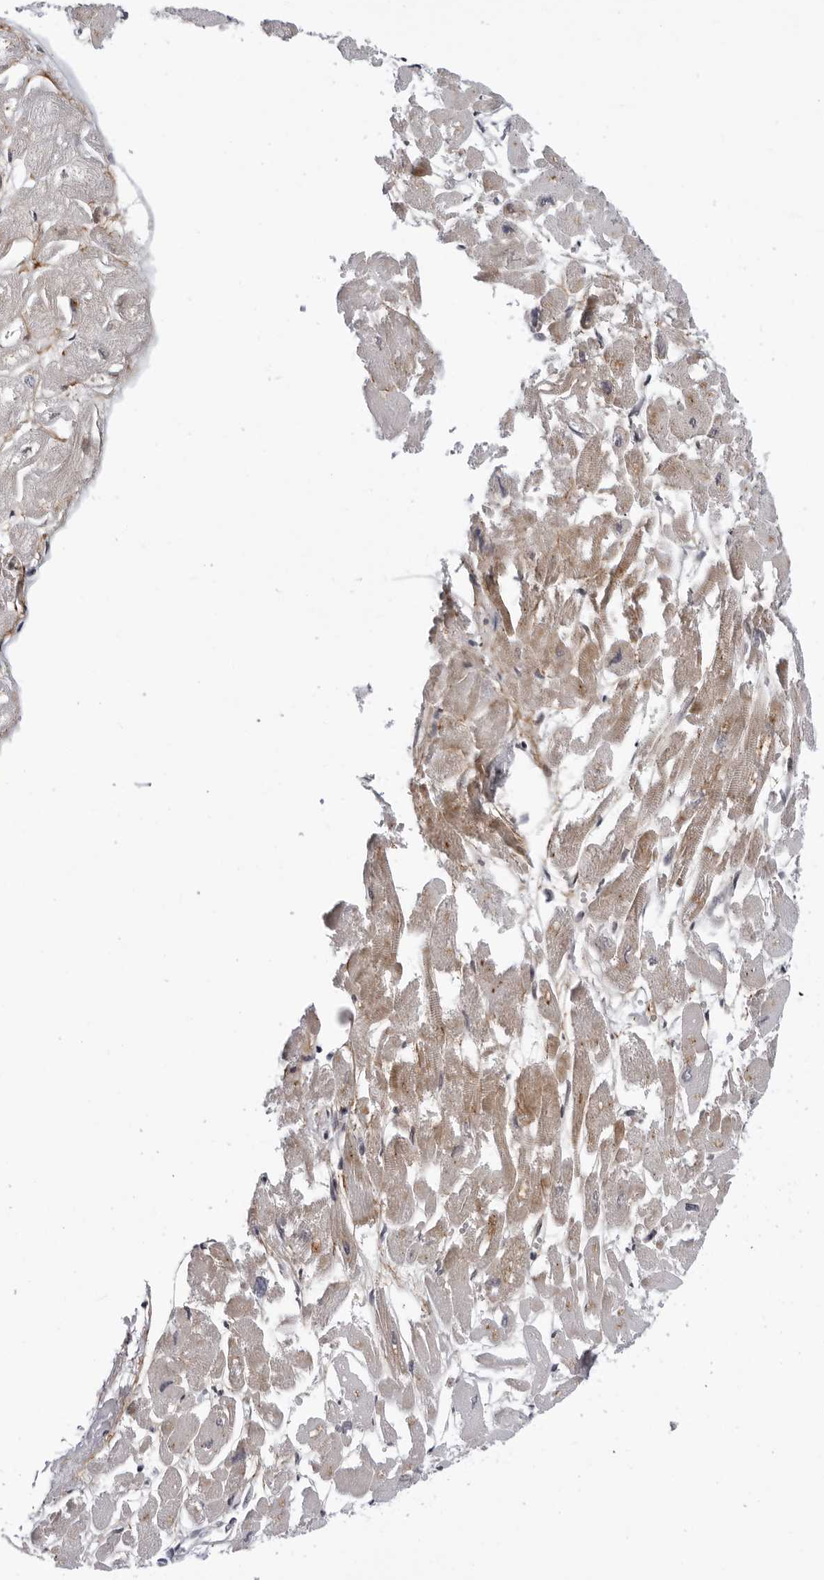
{"staining": {"intensity": "weak", "quantity": ">75%", "location": "cytoplasmic/membranous"}, "tissue": "heart muscle", "cell_type": "Cardiomyocytes", "image_type": "normal", "snomed": [{"axis": "morphology", "description": "Normal tissue, NOS"}, {"axis": "topography", "description": "Heart"}], "caption": "Protein analysis of benign heart muscle displays weak cytoplasmic/membranous positivity in approximately >75% of cardiomyocytes. (DAB IHC with brightfield microscopy, high magnification).", "gene": "KIAA1614", "patient": {"sex": "male", "age": 54}}